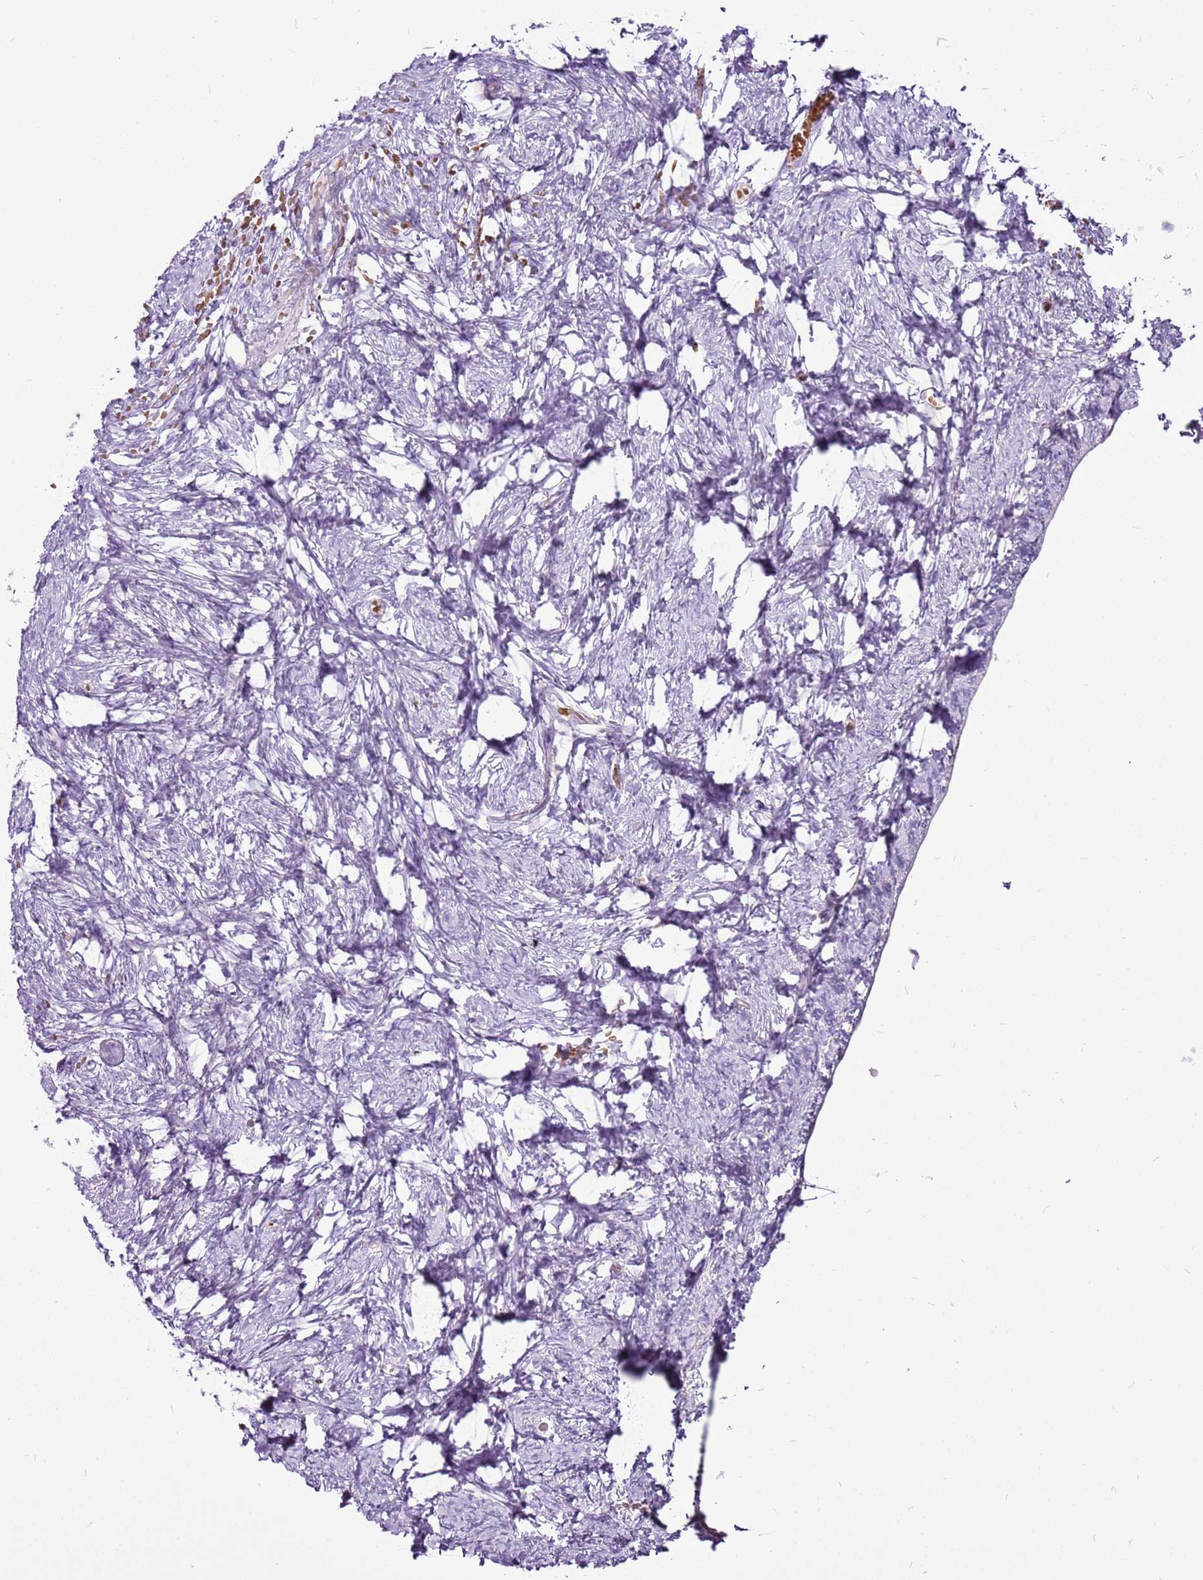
{"staining": {"intensity": "negative", "quantity": "none", "location": "none"}, "tissue": "ovary", "cell_type": "Ovarian stroma cells", "image_type": "normal", "snomed": [{"axis": "morphology", "description": "Adenocarcinoma, NOS"}, {"axis": "topography", "description": "Endometrium"}], "caption": "IHC image of benign human ovary stained for a protein (brown), which demonstrates no staining in ovarian stroma cells.", "gene": "CHAC2", "patient": {"sex": "female", "age": 32}}